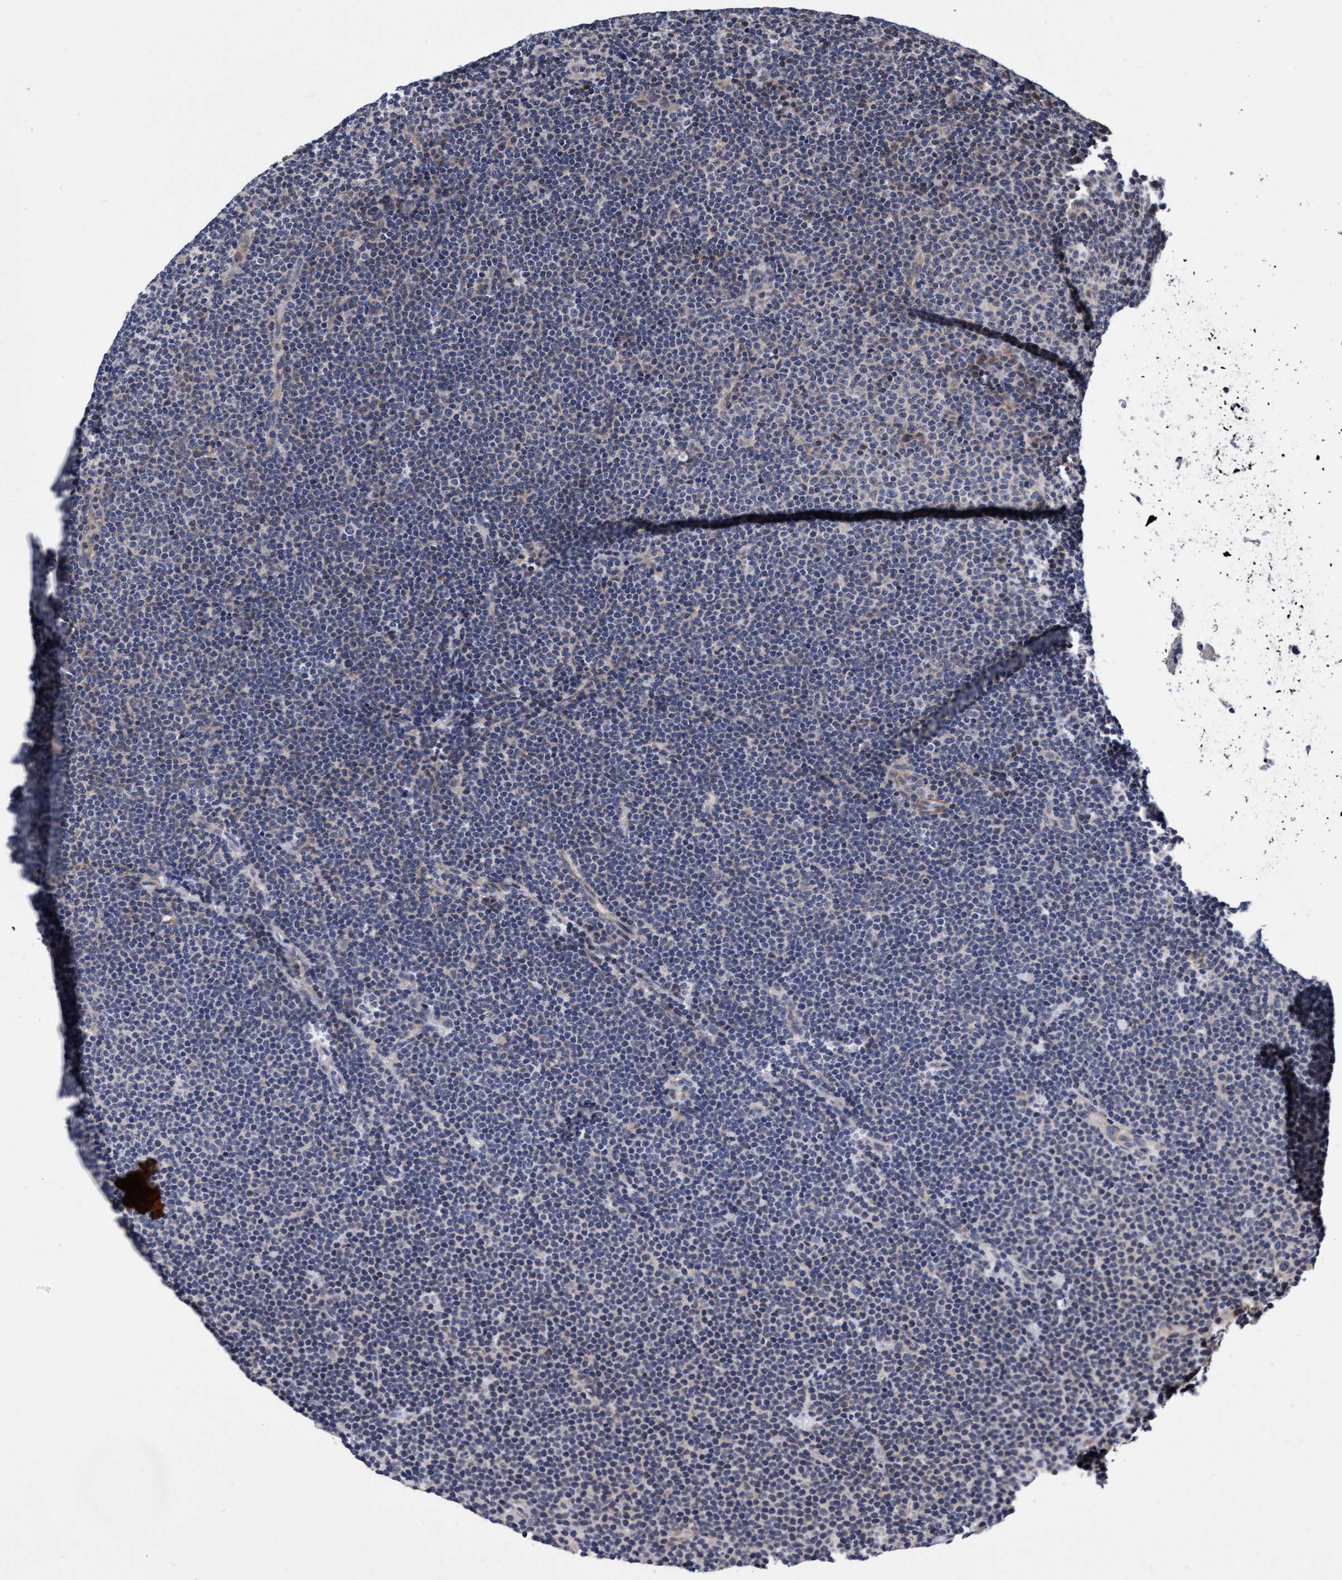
{"staining": {"intensity": "negative", "quantity": "none", "location": "none"}, "tissue": "lymphoma", "cell_type": "Tumor cells", "image_type": "cancer", "snomed": [{"axis": "morphology", "description": "Malignant lymphoma, non-Hodgkin's type, Low grade"}, {"axis": "topography", "description": "Lymph node"}], "caption": "Human lymphoma stained for a protein using immunohistochemistry (IHC) demonstrates no expression in tumor cells.", "gene": "EFCAB13", "patient": {"sex": "female", "age": 53}}